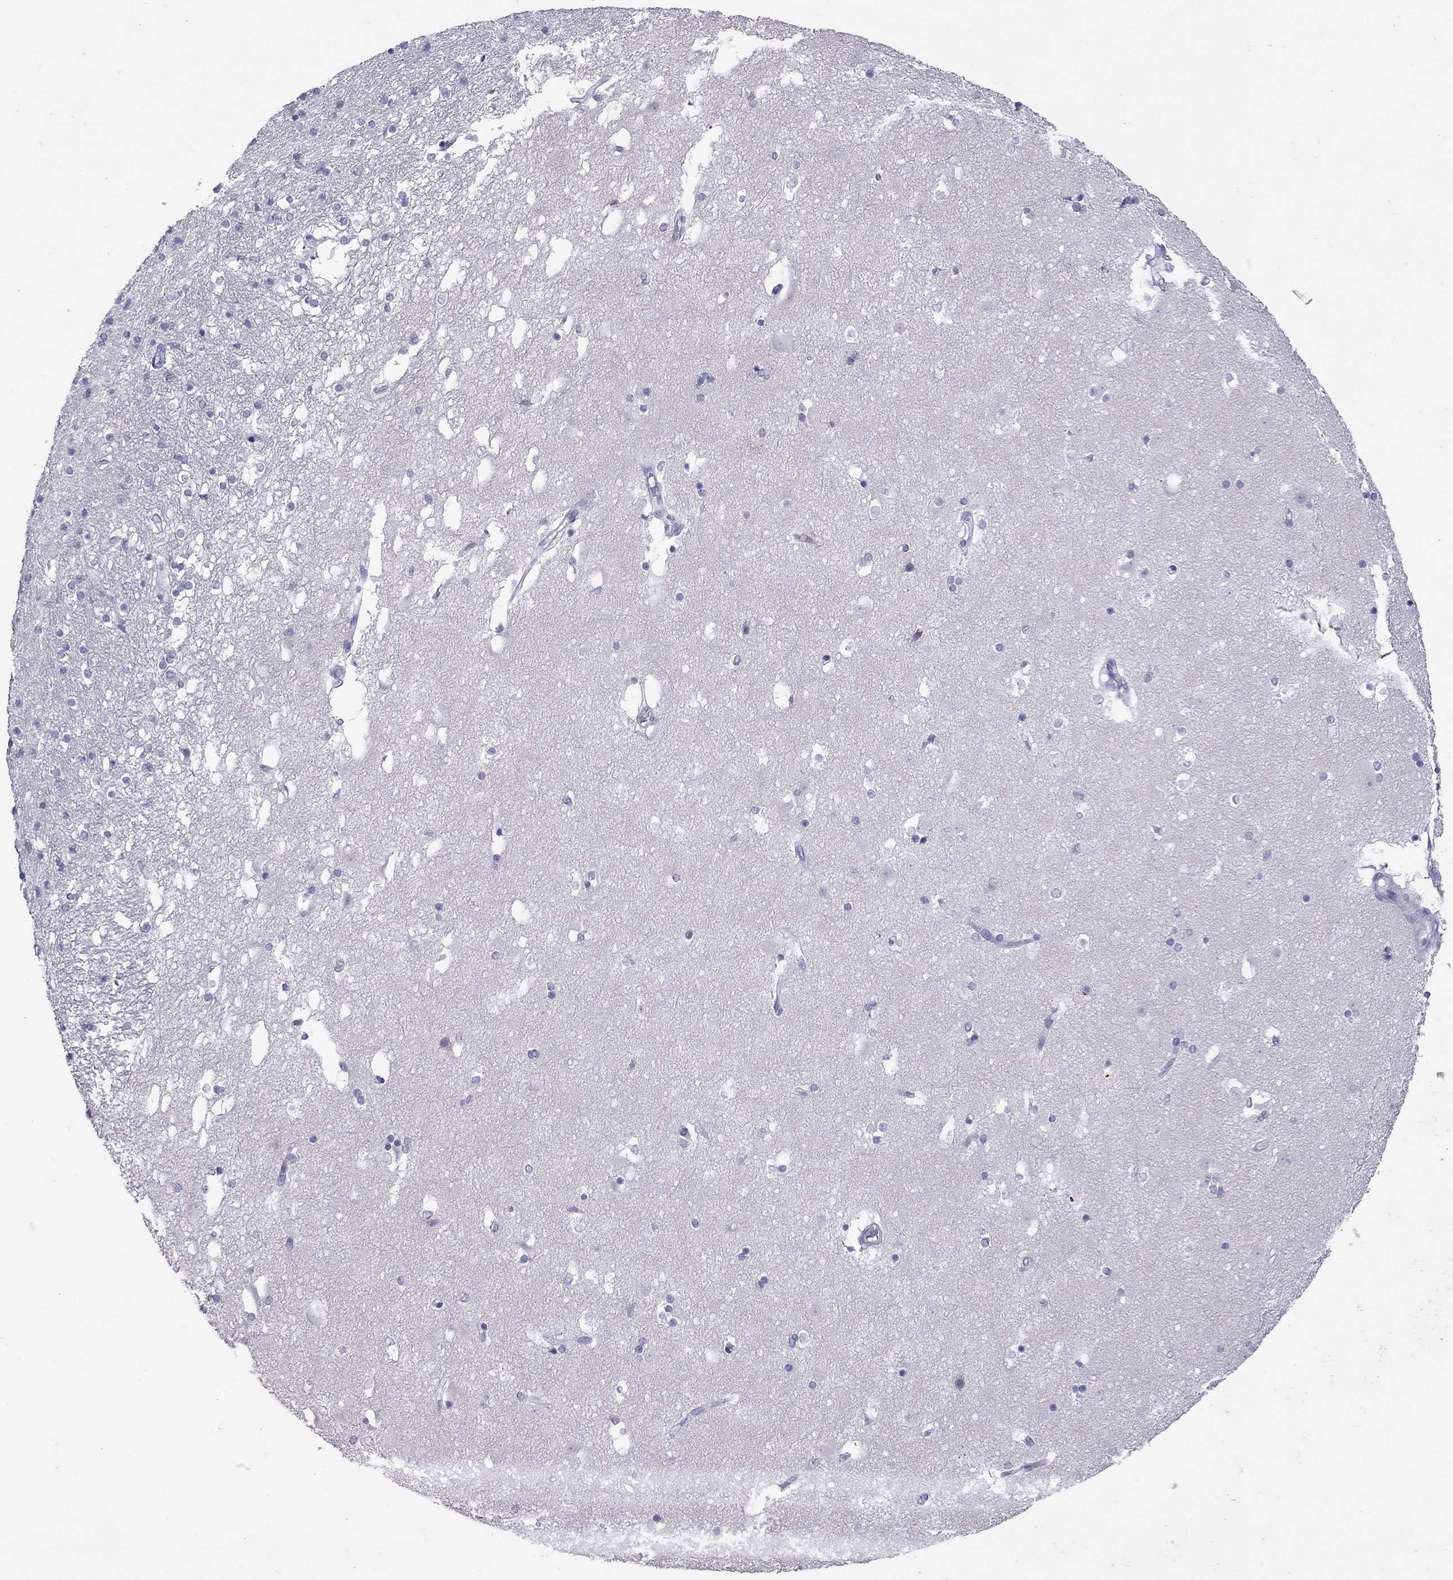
{"staining": {"intensity": "negative", "quantity": "none", "location": "none"}, "tissue": "caudate", "cell_type": "Glial cells", "image_type": "normal", "snomed": [{"axis": "morphology", "description": "Normal tissue, NOS"}, {"axis": "topography", "description": "Lateral ventricle wall"}], "caption": "The image exhibits no significant positivity in glial cells of caudate.", "gene": "SLAMF1", "patient": {"sex": "male", "age": 51}}